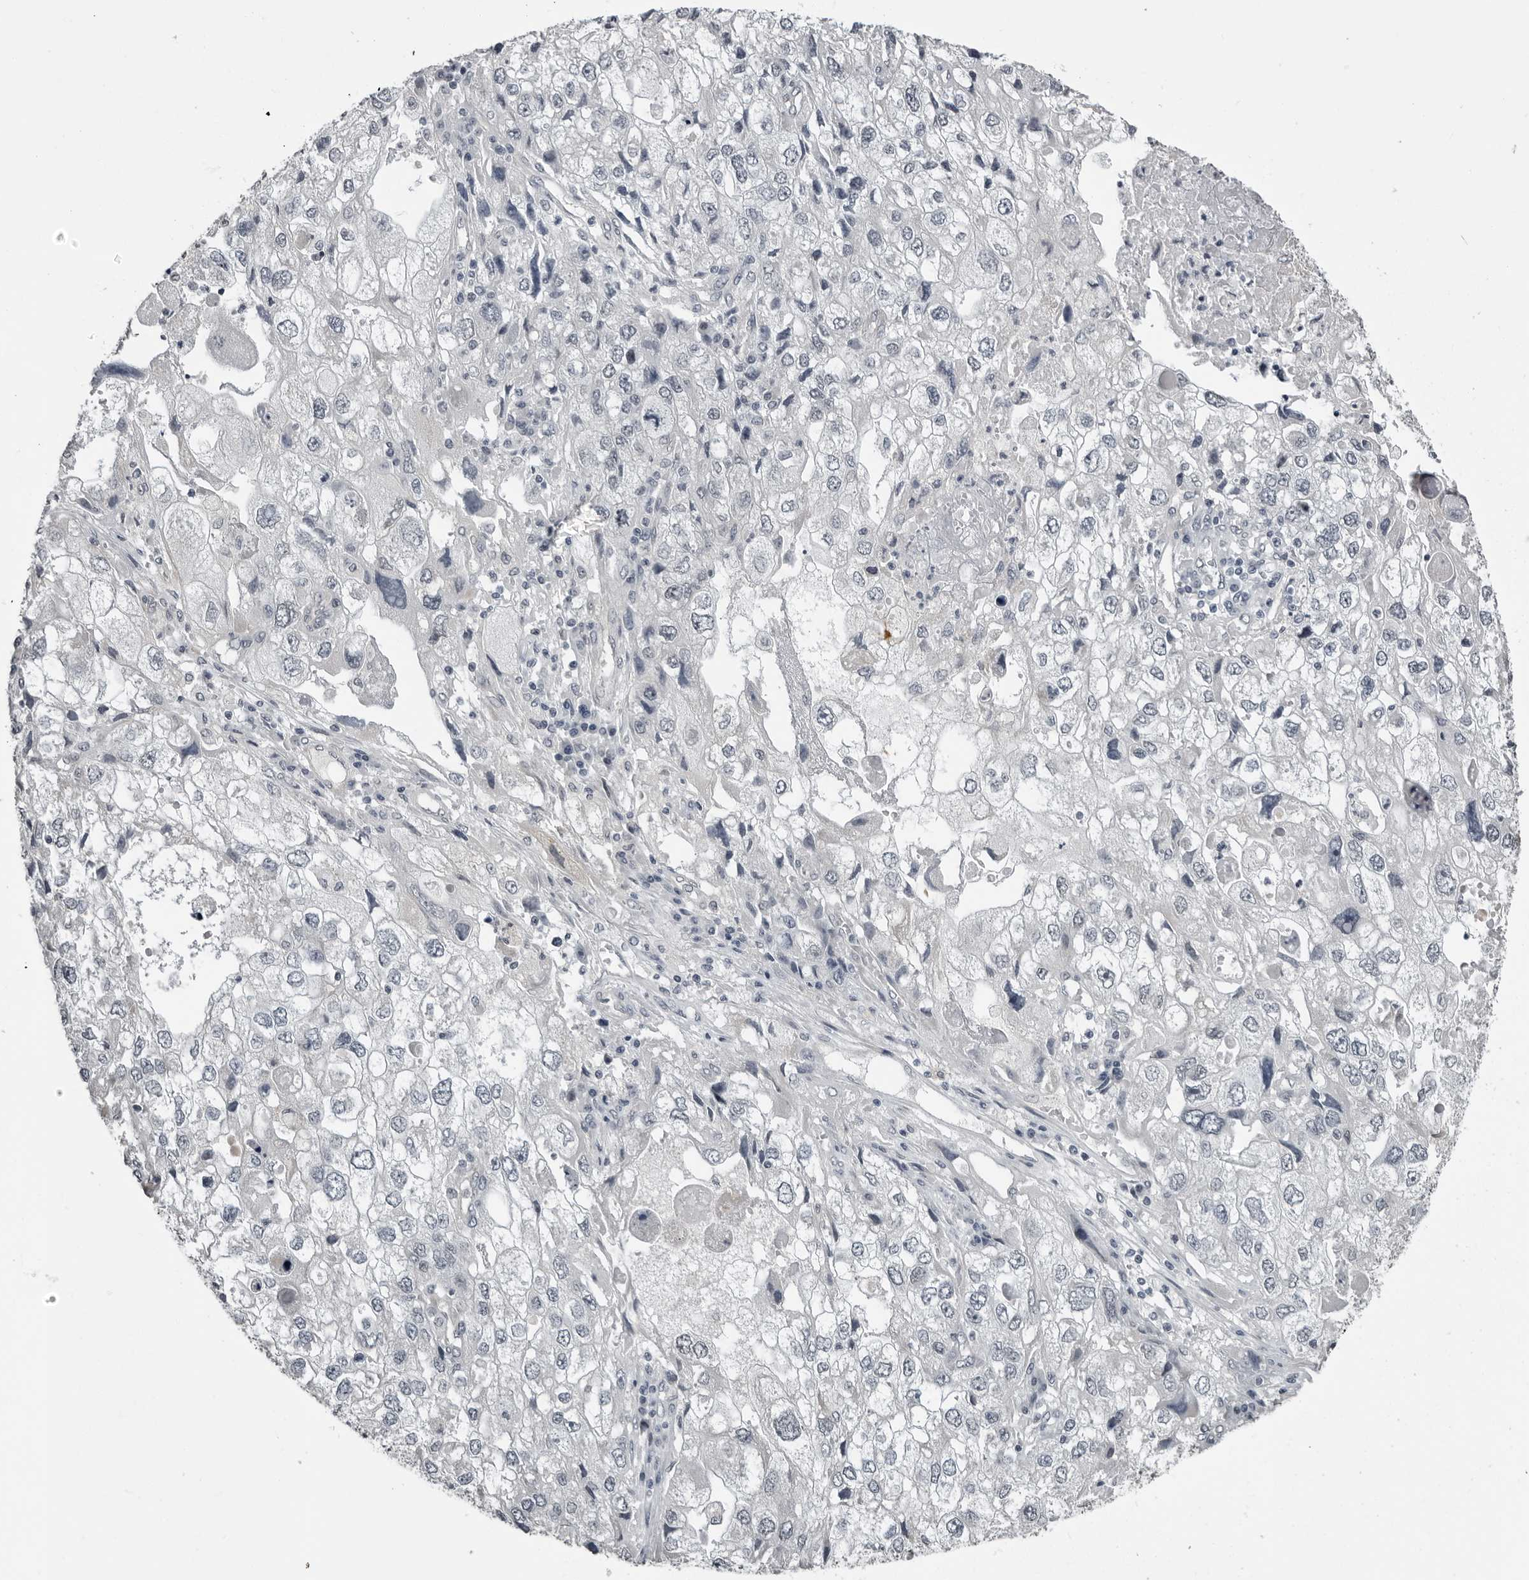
{"staining": {"intensity": "negative", "quantity": "none", "location": "none"}, "tissue": "endometrial cancer", "cell_type": "Tumor cells", "image_type": "cancer", "snomed": [{"axis": "morphology", "description": "Adenocarcinoma, NOS"}, {"axis": "topography", "description": "Endometrium"}], "caption": "Histopathology image shows no significant protein positivity in tumor cells of endometrial cancer.", "gene": "PRRX2", "patient": {"sex": "female", "age": 49}}